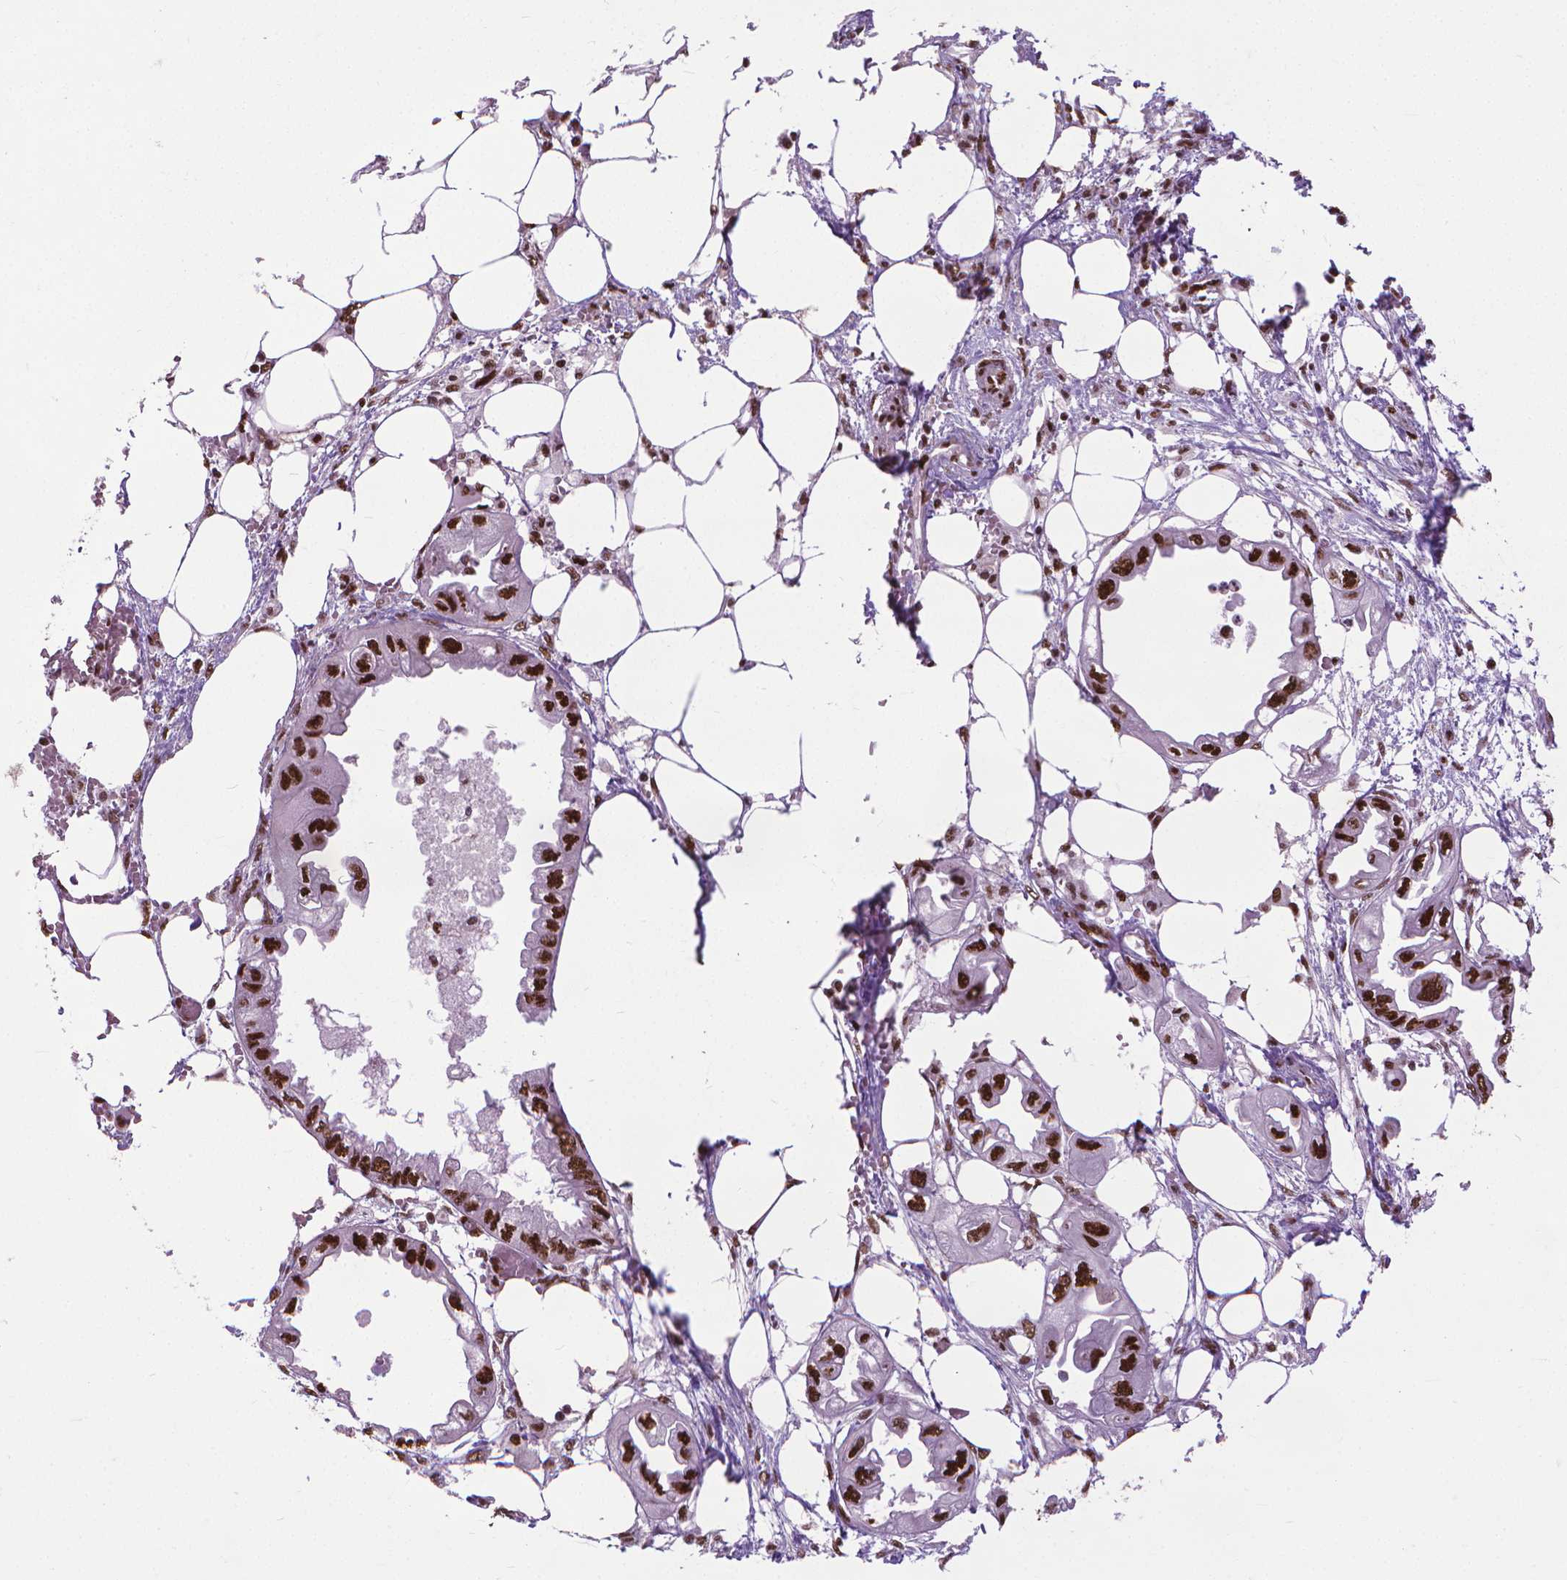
{"staining": {"intensity": "strong", "quantity": ">75%", "location": "nuclear"}, "tissue": "endometrial cancer", "cell_type": "Tumor cells", "image_type": "cancer", "snomed": [{"axis": "morphology", "description": "Adenocarcinoma, NOS"}, {"axis": "morphology", "description": "Adenocarcinoma, metastatic, NOS"}, {"axis": "topography", "description": "Adipose tissue"}, {"axis": "topography", "description": "Endometrium"}], "caption": "Tumor cells demonstrate high levels of strong nuclear staining in about >75% of cells in endometrial cancer.", "gene": "AKAP8", "patient": {"sex": "female", "age": 67}}